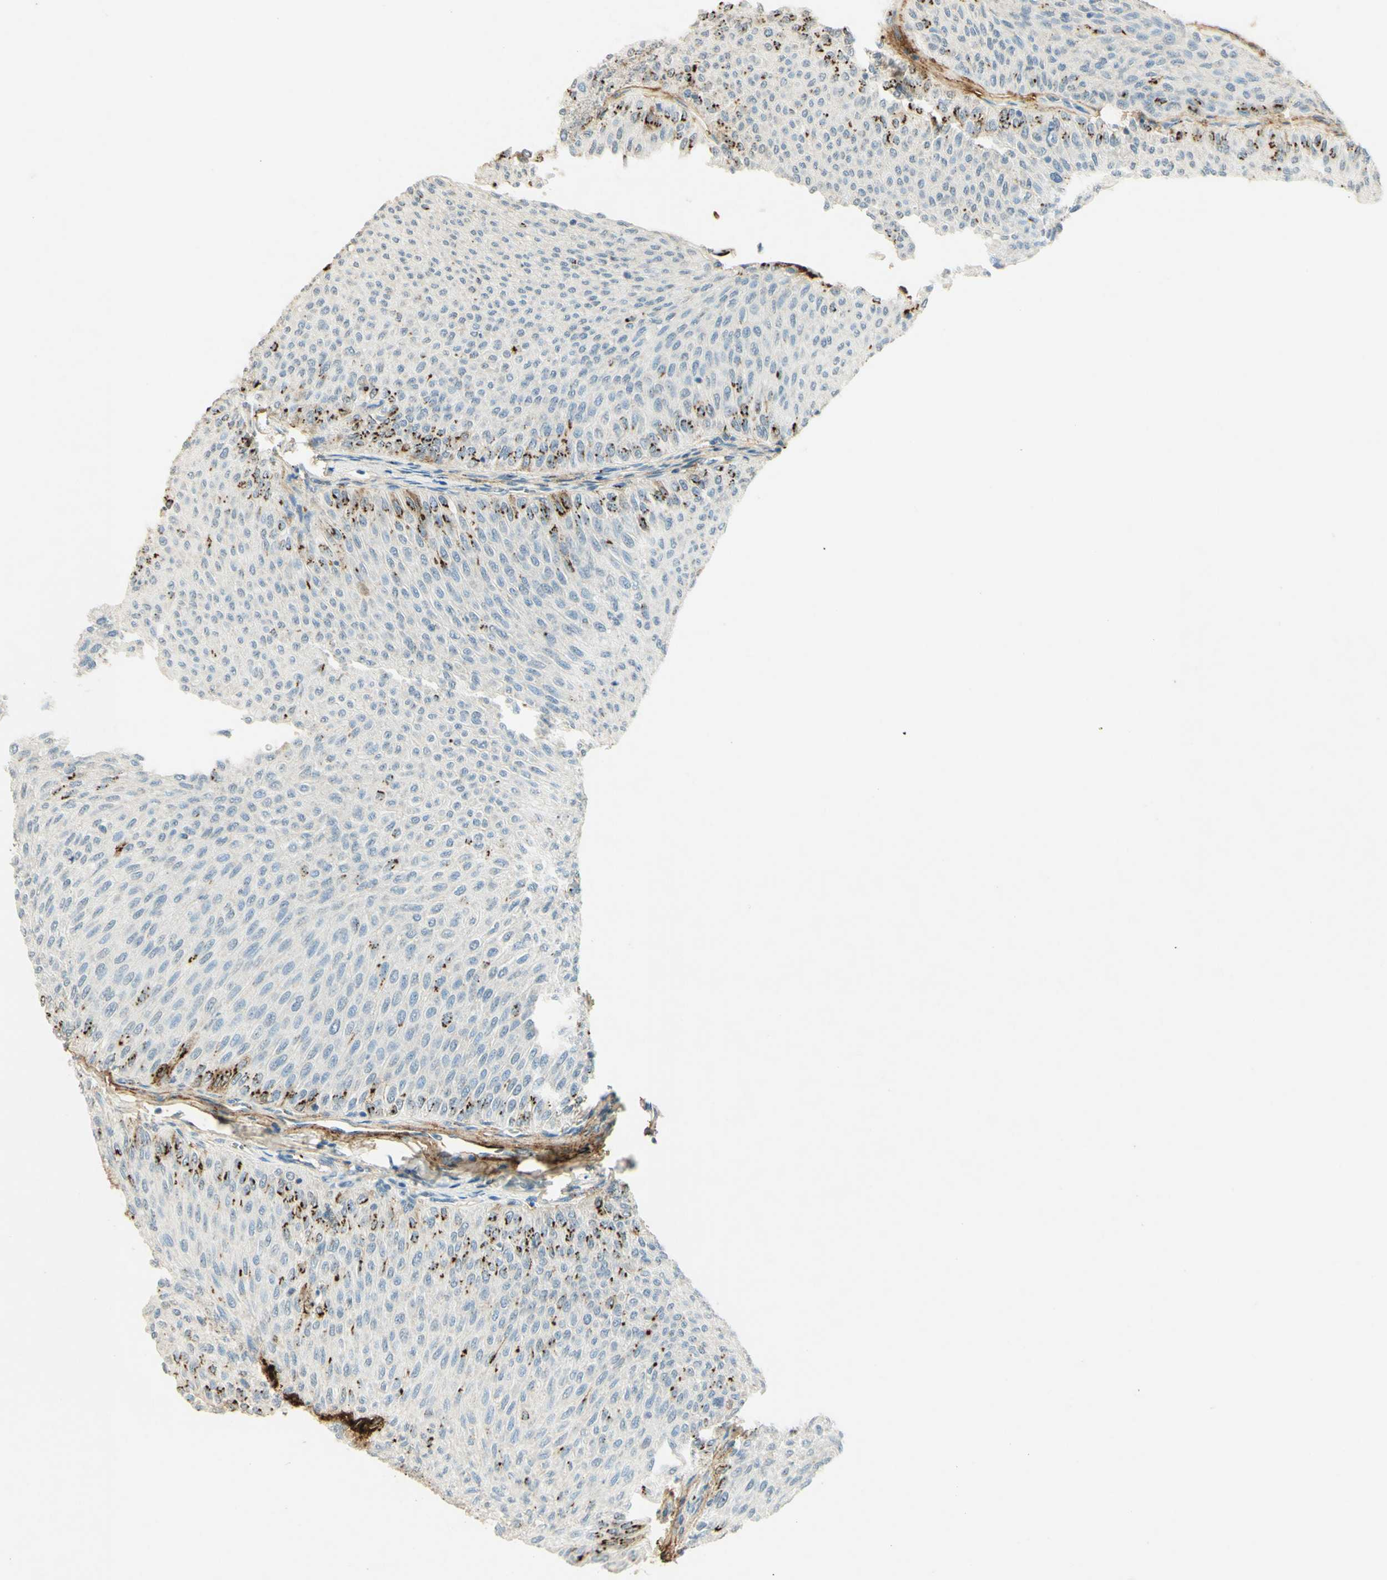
{"staining": {"intensity": "strong", "quantity": "<25%", "location": "cytoplasmic/membranous"}, "tissue": "urothelial cancer", "cell_type": "Tumor cells", "image_type": "cancer", "snomed": [{"axis": "morphology", "description": "Urothelial carcinoma, Low grade"}, {"axis": "topography", "description": "Urinary bladder"}], "caption": "The photomicrograph exhibits immunohistochemical staining of low-grade urothelial carcinoma. There is strong cytoplasmic/membranous positivity is appreciated in about <25% of tumor cells.", "gene": "TNN", "patient": {"sex": "male", "age": 78}}